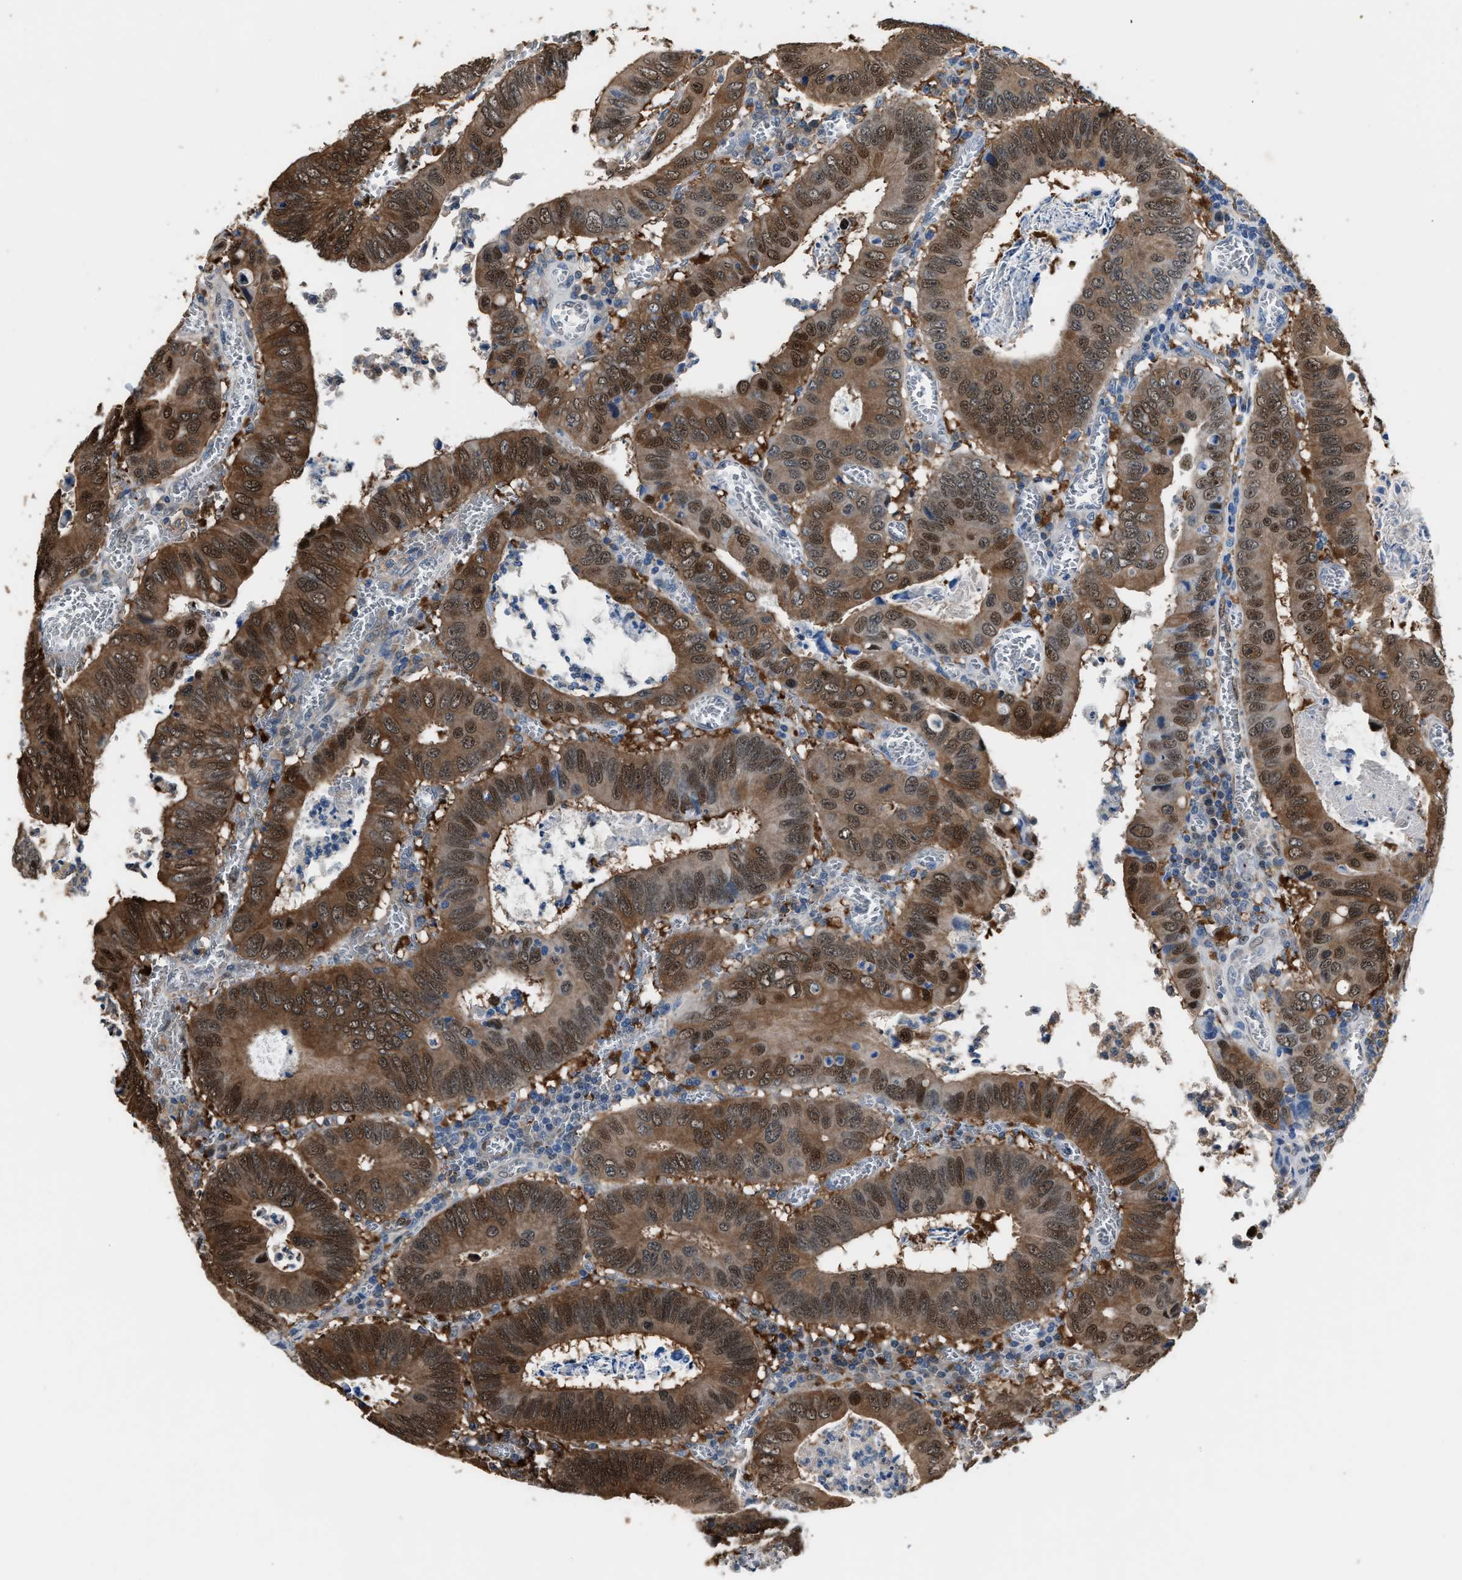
{"staining": {"intensity": "moderate", "quantity": ">75%", "location": "cytoplasmic/membranous,nuclear"}, "tissue": "colorectal cancer", "cell_type": "Tumor cells", "image_type": "cancer", "snomed": [{"axis": "morphology", "description": "Inflammation, NOS"}, {"axis": "morphology", "description": "Adenocarcinoma, NOS"}, {"axis": "topography", "description": "Colon"}], "caption": "Immunohistochemical staining of human colorectal cancer (adenocarcinoma) shows moderate cytoplasmic/membranous and nuclear protein positivity in about >75% of tumor cells.", "gene": "PPA1", "patient": {"sex": "male", "age": 72}}